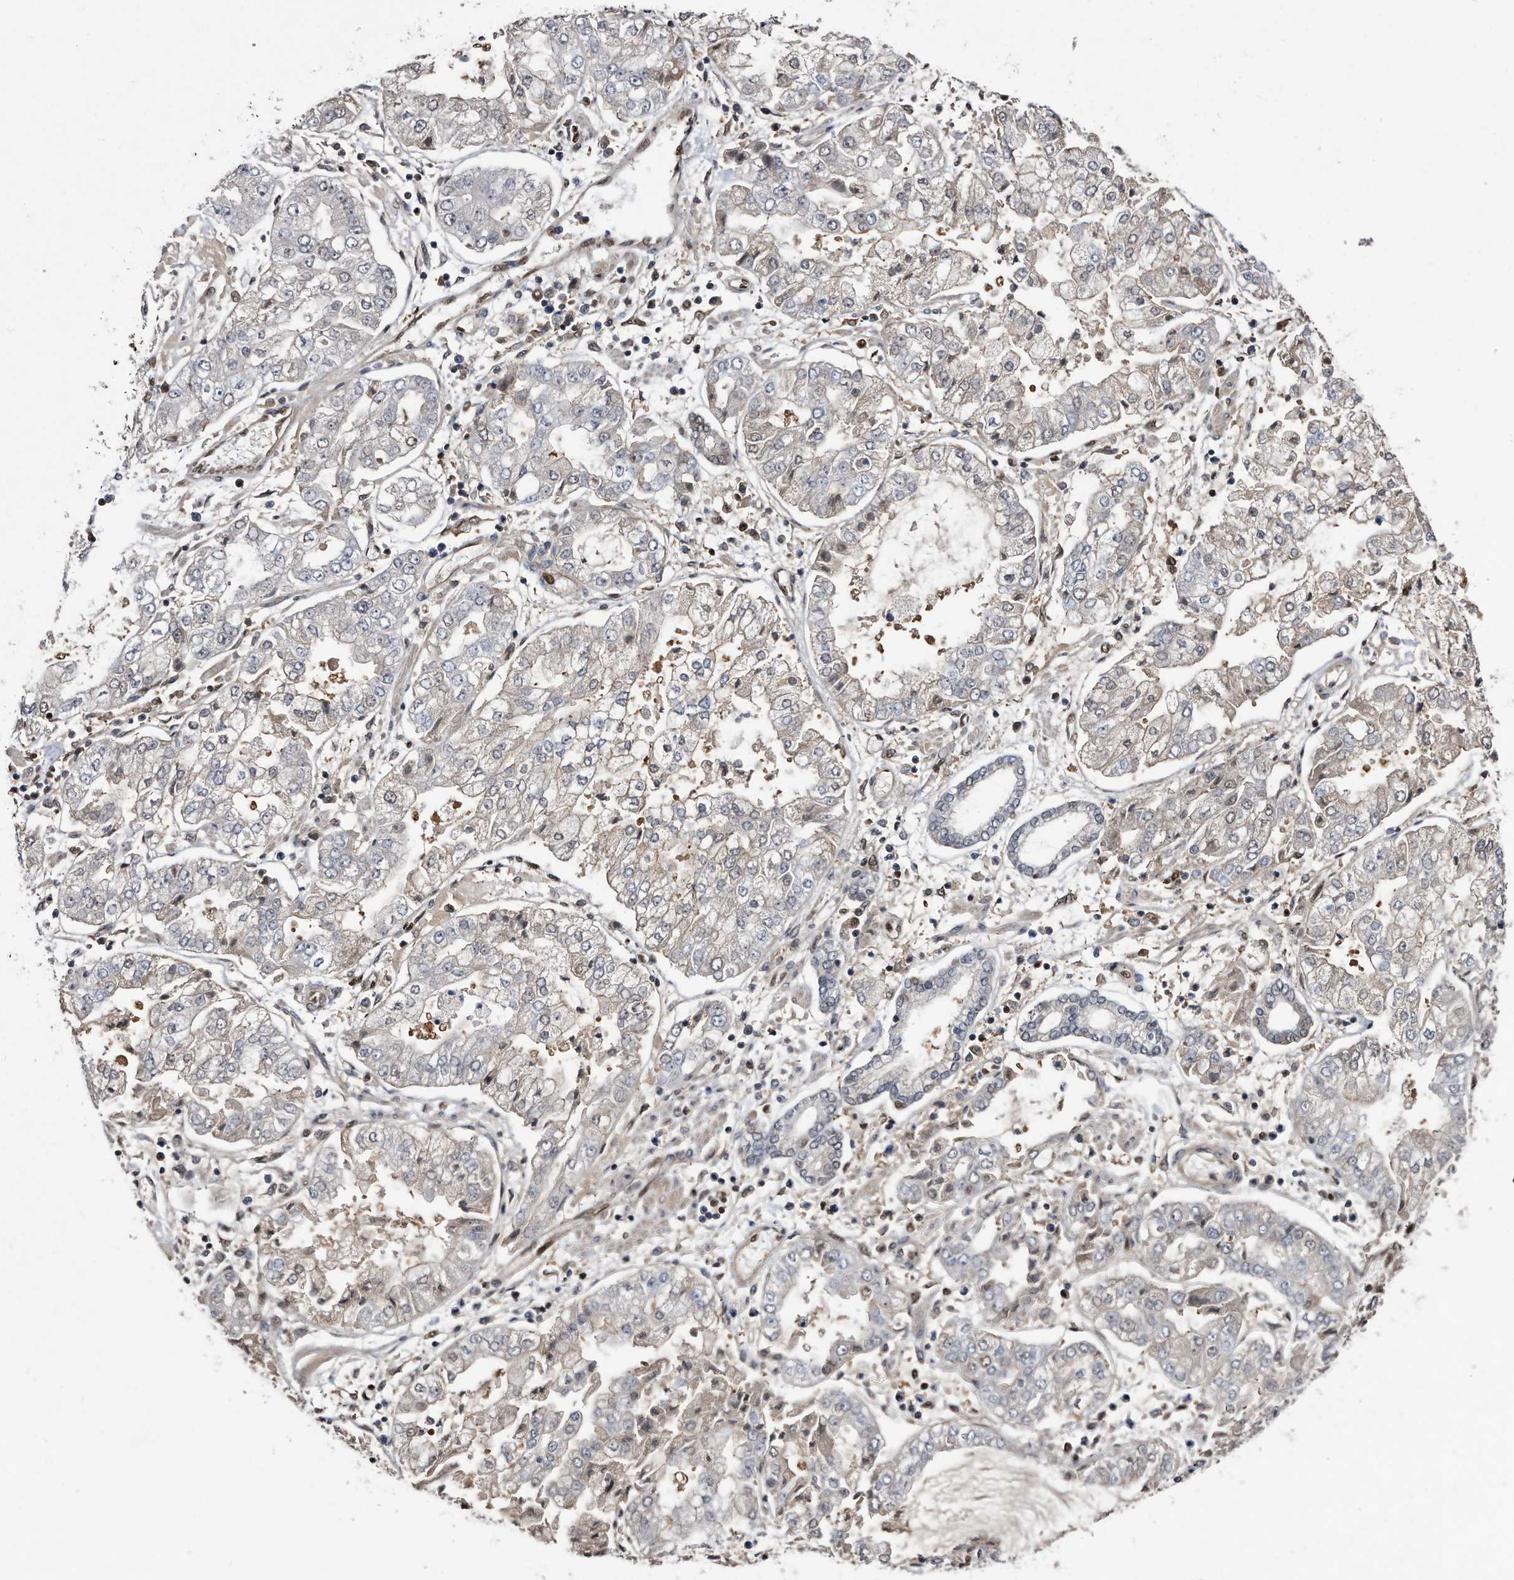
{"staining": {"intensity": "negative", "quantity": "none", "location": "none"}, "tissue": "stomach cancer", "cell_type": "Tumor cells", "image_type": "cancer", "snomed": [{"axis": "morphology", "description": "Adenocarcinoma, NOS"}, {"axis": "topography", "description": "Stomach"}], "caption": "There is no significant staining in tumor cells of stomach cancer (adenocarcinoma).", "gene": "RAD23B", "patient": {"sex": "male", "age": 76}}